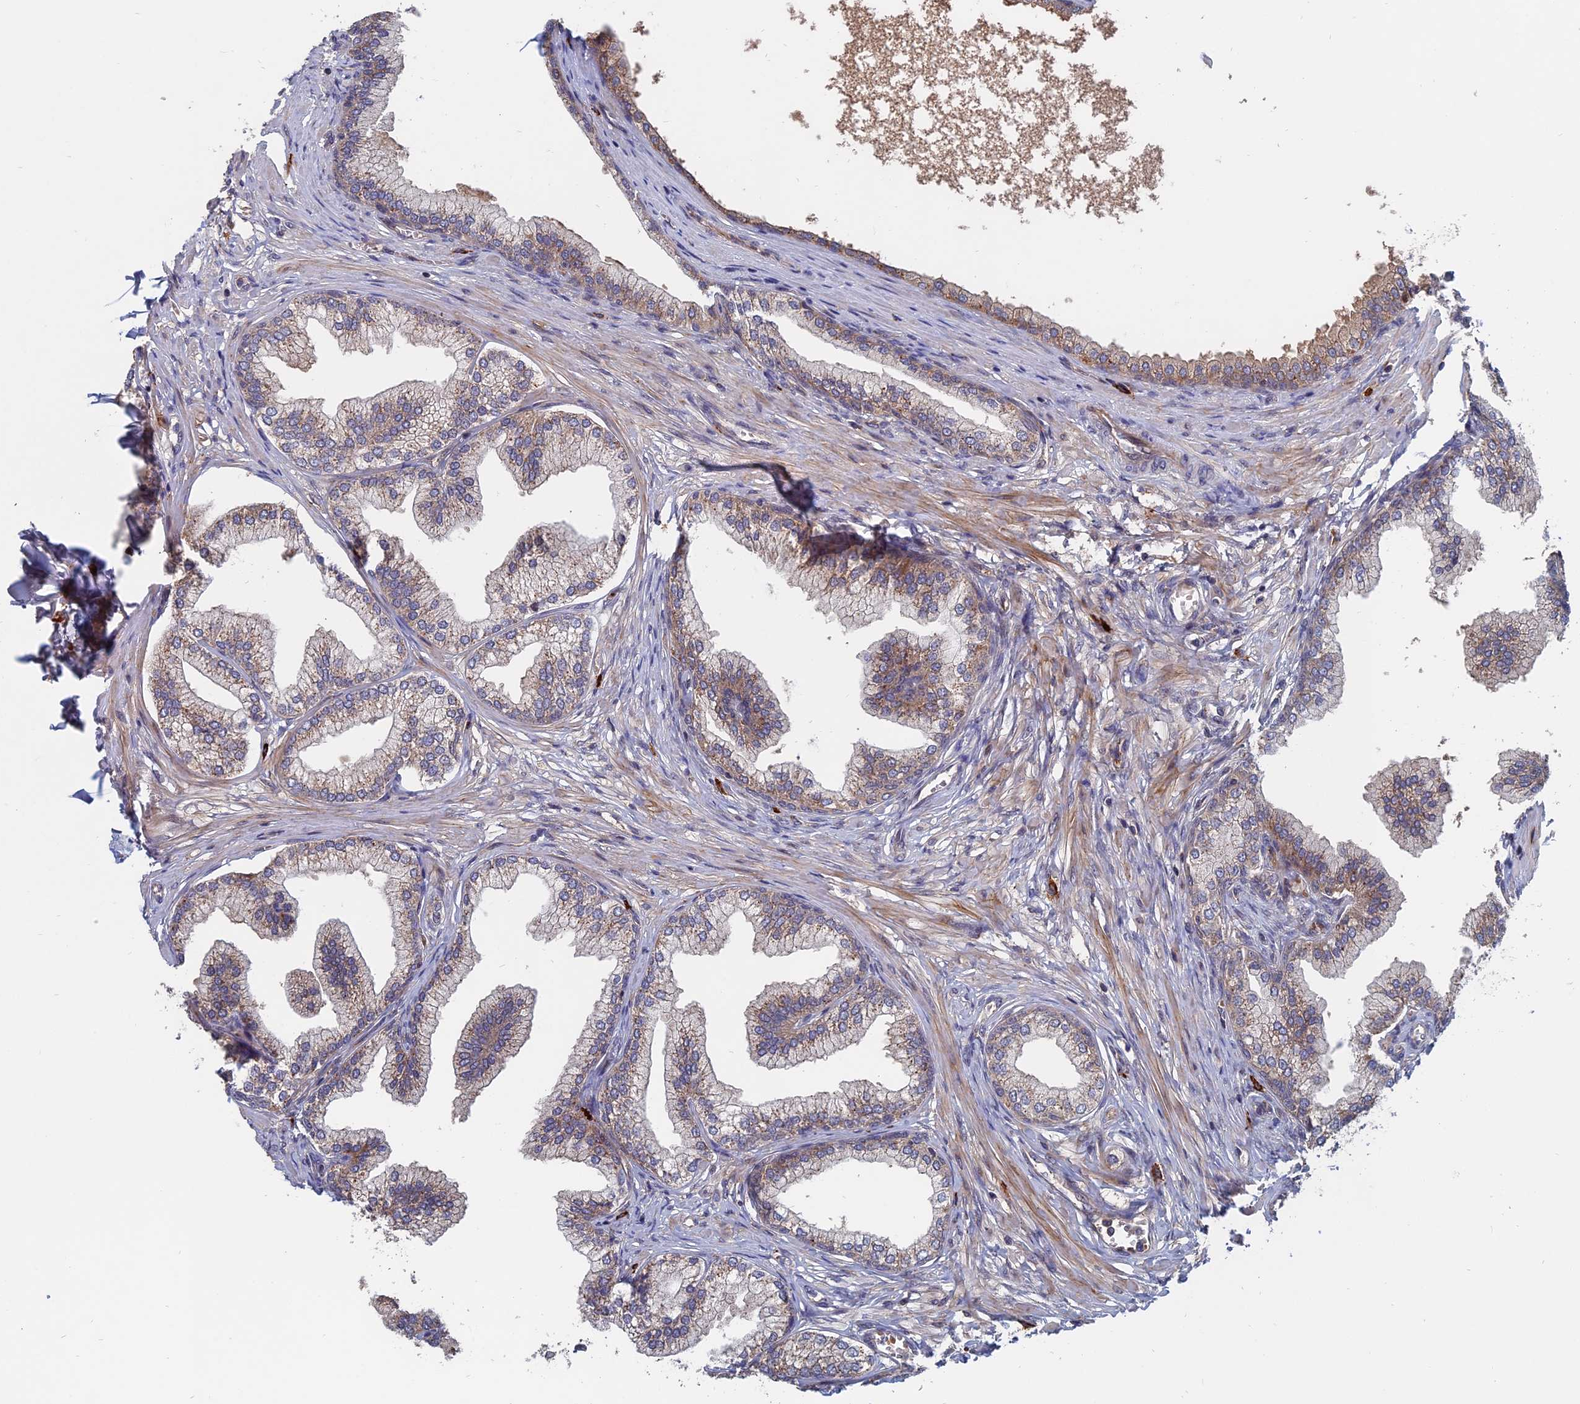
{"staining": {"intensity": "moderate", "quantity": "25%-75%", "location": "cytoplasmic/membranous"}, "tissue": "prostate", "cell_type": "Glandular cells", "image_type": "normal", "snomed": [{"axis": "morphology", "description": "Normal tissue, NOS"}, {"axis": "morphology", "description": "Urothelial carcinoma, Low grade"}, {"axis": "topography", "description": "Urinary bladder"}, {"axis": "topography", "description": "Prostate"}], "caption": "A medium amount of moderate cytoplasmic/membranous expression is present in approximately 25%-75% of glandular cells in normal prostate.", "gene": "TRAPPC2L", "patient": {"sex": "male", "age": 60}}